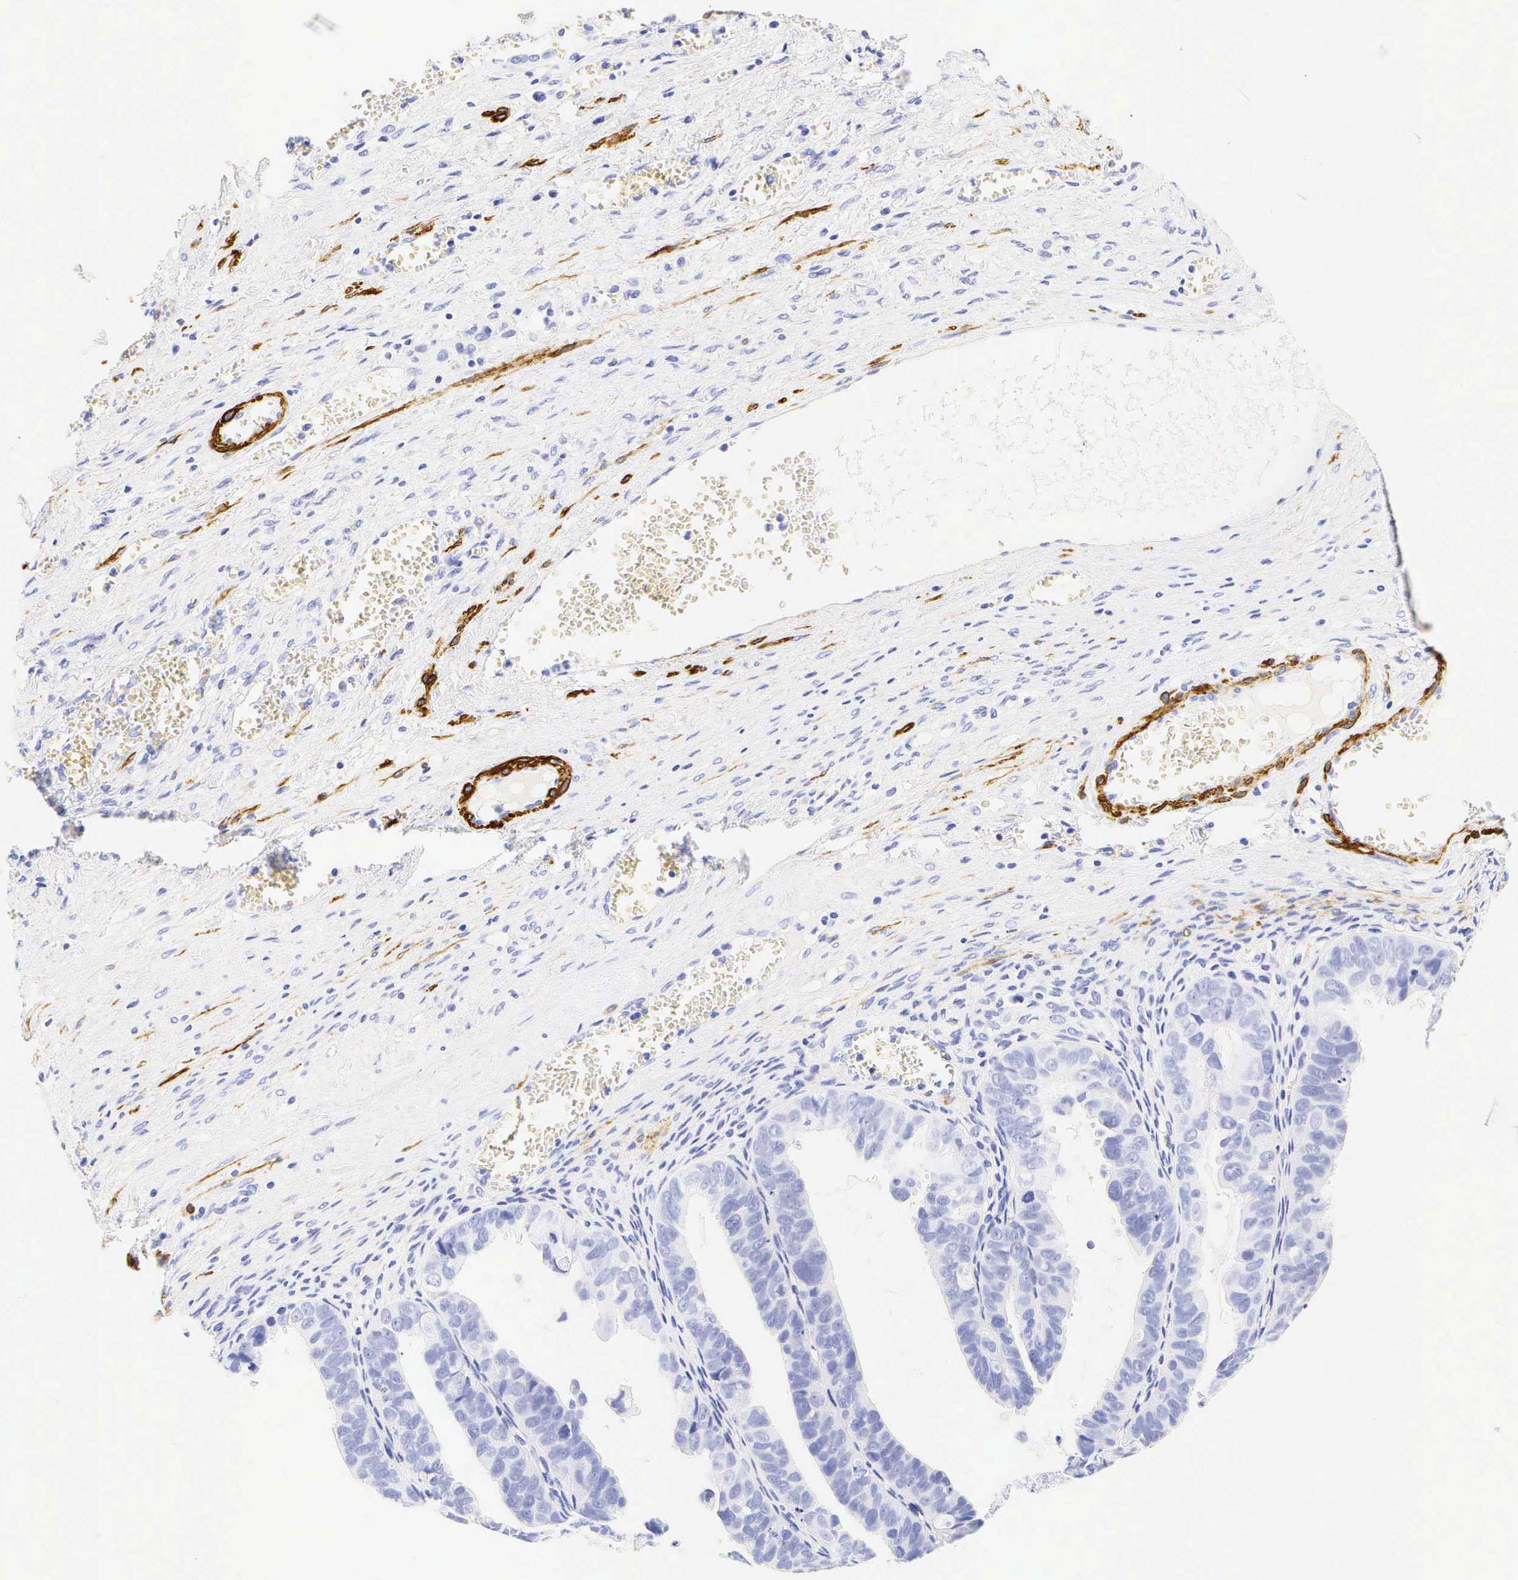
{"staining": {"intensity": "negative", "quantity": "none", "location": "none"}, "tissue": "ovarian cancer", "cell_type": "Tumor cells", "image_type": "cancer", "snomed": [{"axis": "morphology", "description": "Carcinoma, endometroid"}, {"axis": "topography", "description": "Ovary"}], "caption": "Immunohistochemical staining of human ovarian cancer reveals no significant positivity in tumor cells.", "gene": "CALD1", "patient": {"sex": "female", "age": 85}}